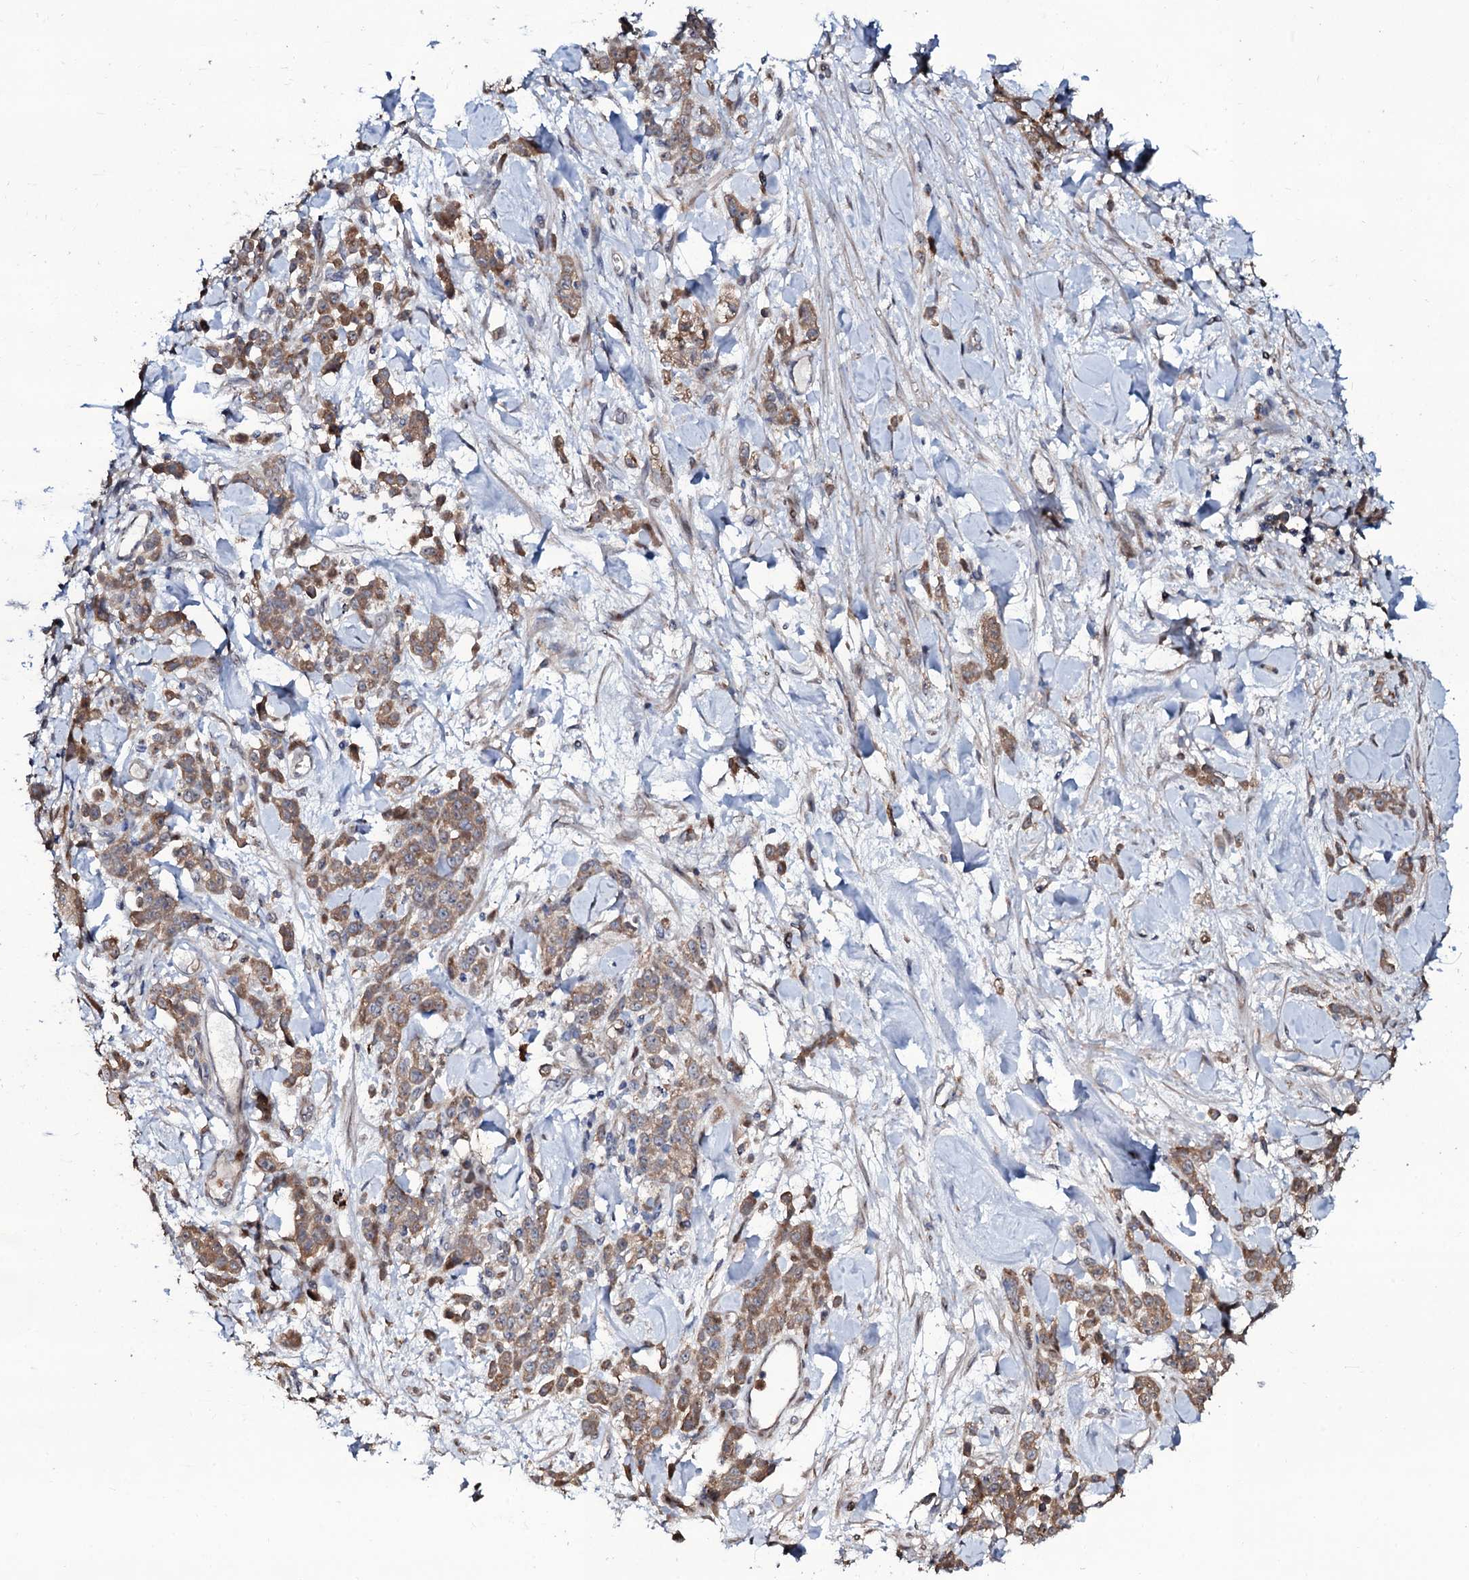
{"staining": {"intensity": "moderate", "quantity": ">75%", "location": "cytoplasmic/membranous"}, "tissue": "stomach cancer", "cell_type": "Tumor cells", "image_type": "cancer", "snomed": [{"axis": "morphology", "description": "Normal tissue, NOS"}, {"axis": "morphology", "description": "Adenocarcinoma, NOS"}, {"axis": "topography", "description": "Stomach"}], "caption": "Stomach cancer (adenocarcinoma) stained with DAB immunohistochemistry shows medium levels of moderate cytoplasmic/membranous positivity in approximately >75% of tumor cells.", "gene": "COG6", "patient": {"sex": "male", "age": 82}}